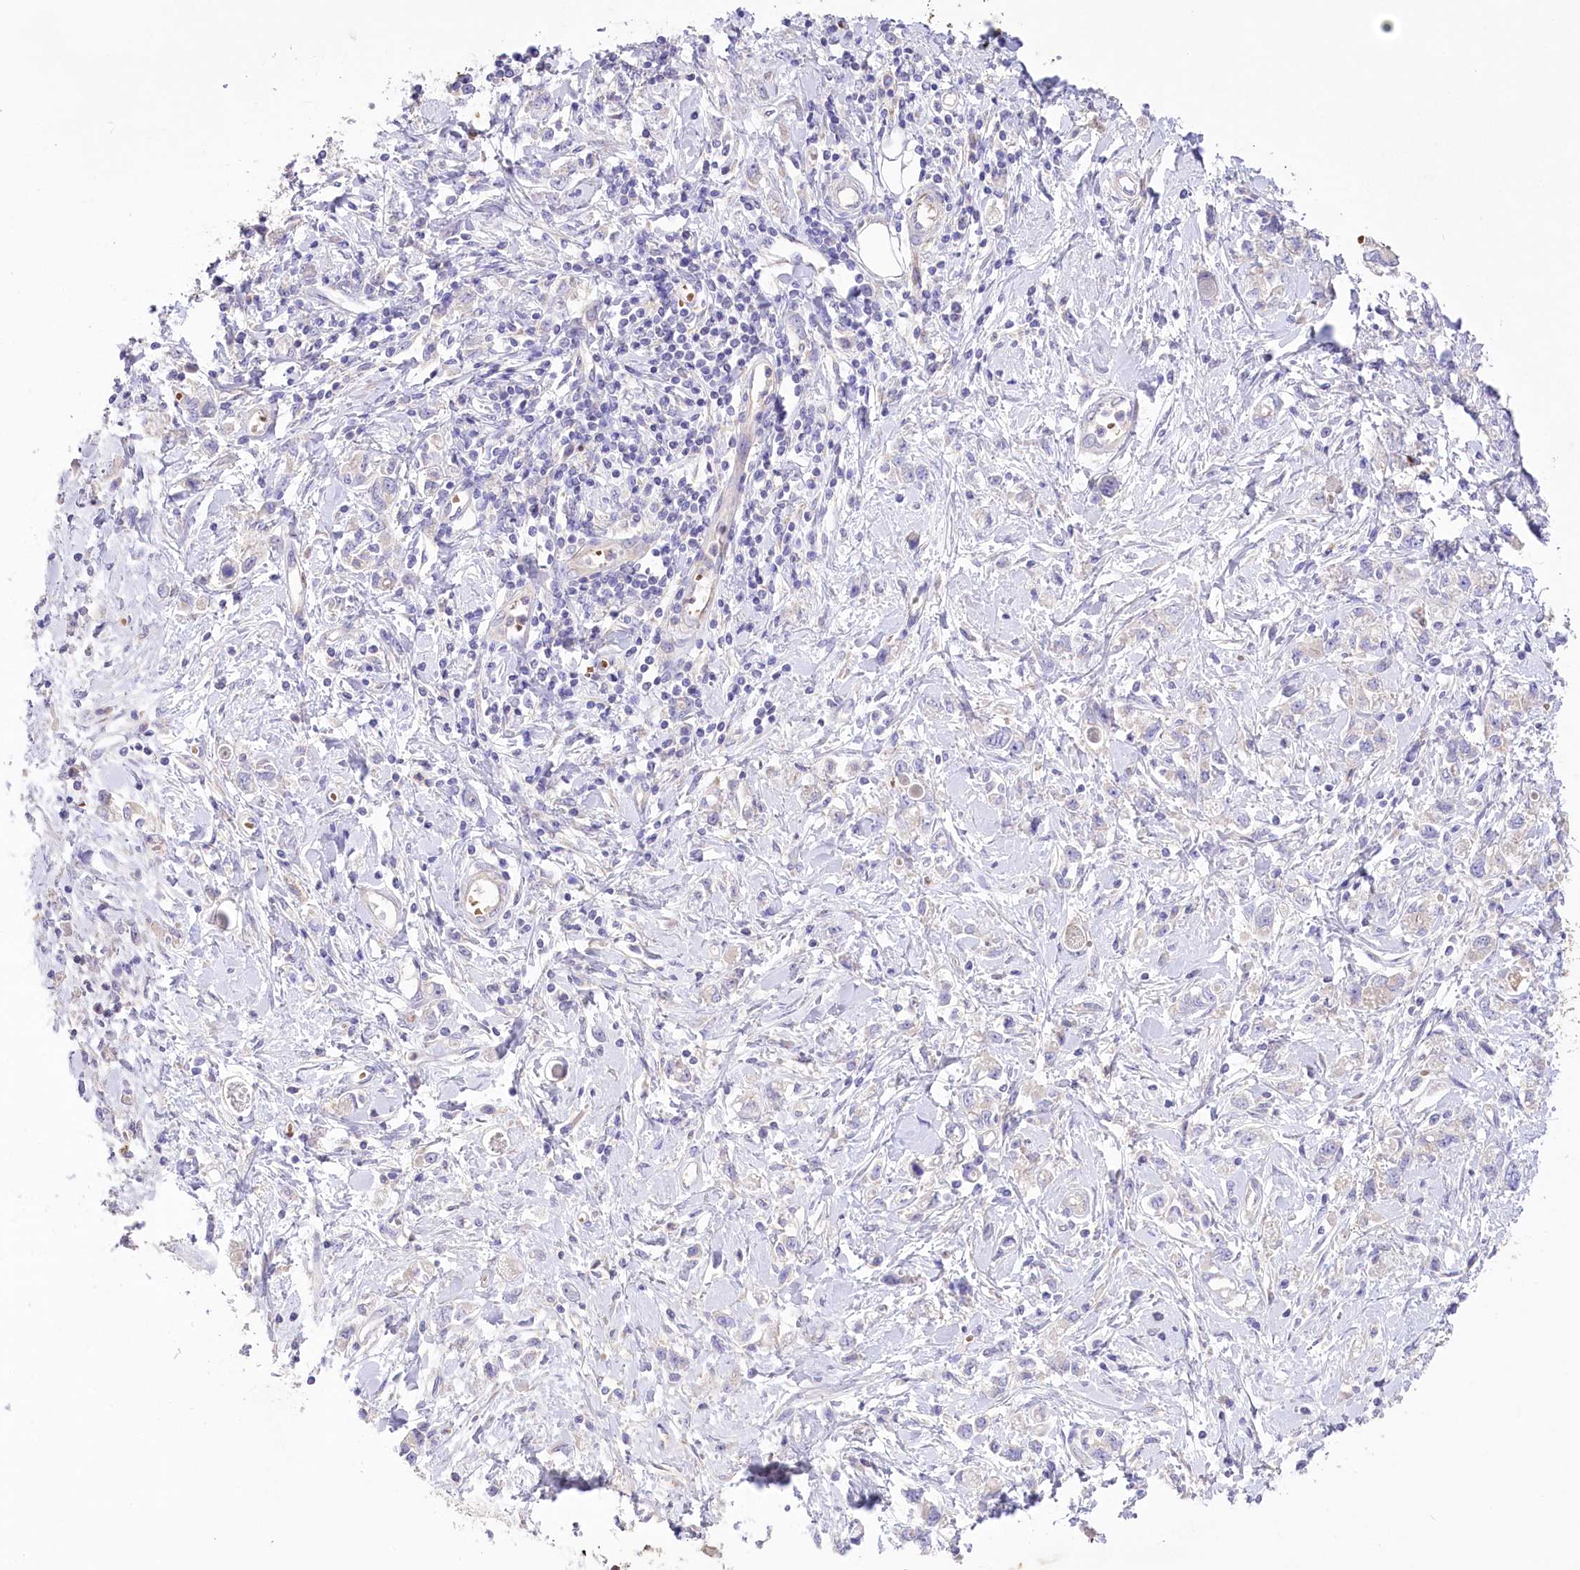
{"staining": {"intensity": "negative", "quantity": "none", "location": "none"}, "tissue": "stomach cancer", "cell_type": "Tumor cells", "image_type": "cancer", "snomed": [{"axis": "morphology", "description": "Adenocarcinoma, NOS"}, {"axis": "topography", "description": "Stomach"}], "caption": "DAB immunohistochemical staining of human stomach cancer demonstrates no significant staining in tumor cells.", "gene": "PRSS53", "patient": {"sex": "female", "age": 76}}